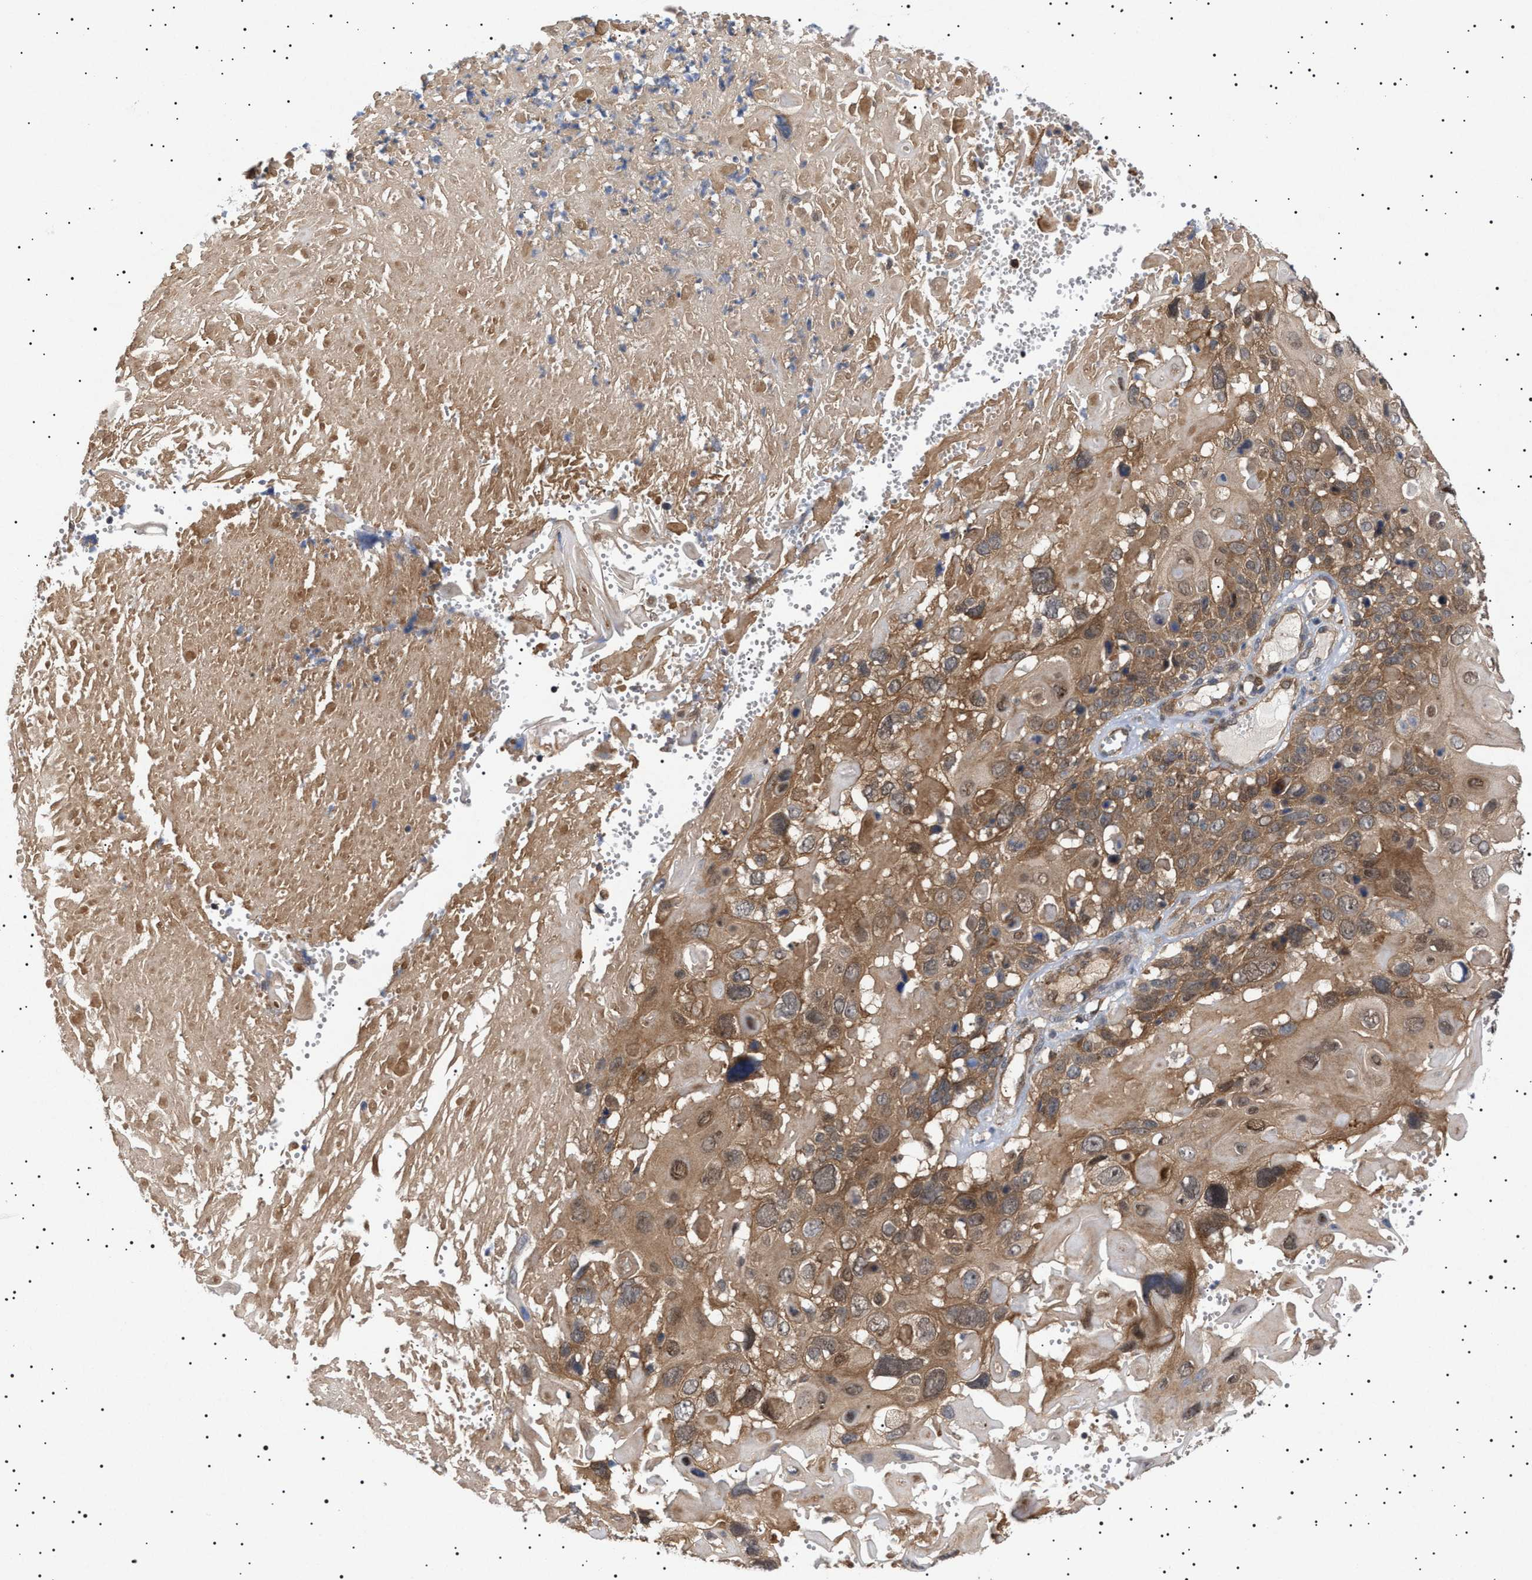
{"staining": {"intensity": "moderate", "quantity": ">75%", "location": "cytoplasmic/membranous"}, "tissue": "cervical cancer", "cell_type": "Tumor cells", "image_type": "cancer", "snomed": [{"axis": "morphology", "description": "Squamous cell carcinoma, NOS"}, {"axis": "topography", "description": "Cervix"}], "caption": "Protein expression analysis of squamous cell carcinoma (cervical) reveals moderate cytoplasmic/membranous staining in about >75% of tumor cells. Using DAB (brown) and hematoxylin (blue) stains, captured at high magnification using brightfield microscopy.", "gene": "NPLOC4", "patient": {"sex": "female", "age": 74}}